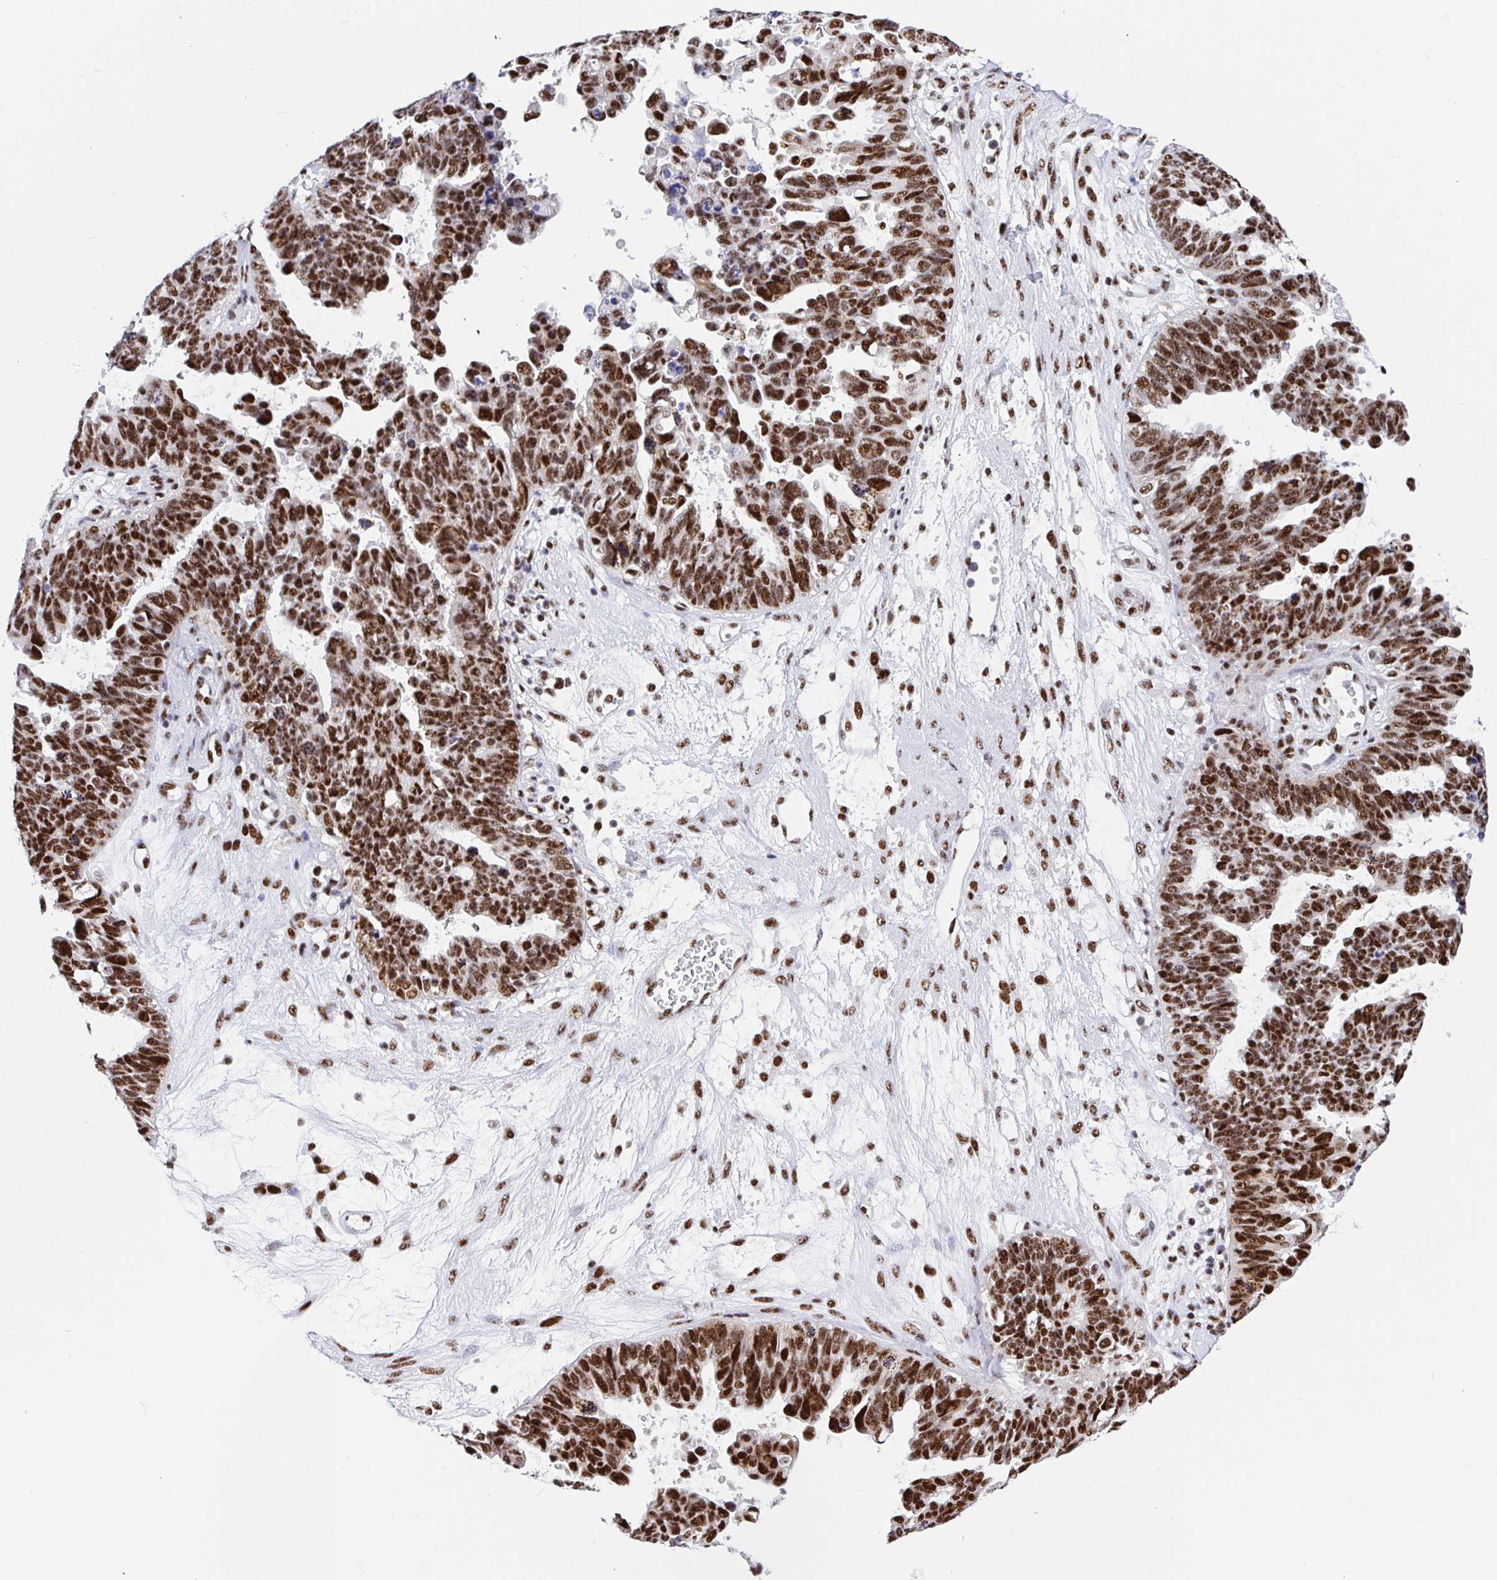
{"staining": {"intensity": "strong", "quantity": ">75%", "location": "nuclear"}, "tissue": "ovarian cancer", "cell_type": "Tumor cells", "image_type": "cancer", "snomed": [{"axis": "morphology", "description": "Cystadenocarcinoma, serous, NOS"}, {"axis": "topography", "description": "Ovary"}], "caption": "Immunohistochemical staining of human ovarian cancer (serous cystadenocarcinoma) displays high levels of strong nuclear protein positivity in approximately >75% of tumor cells.", "gene": "SETD5", "patient": {"sex": "female", "age": 60}}